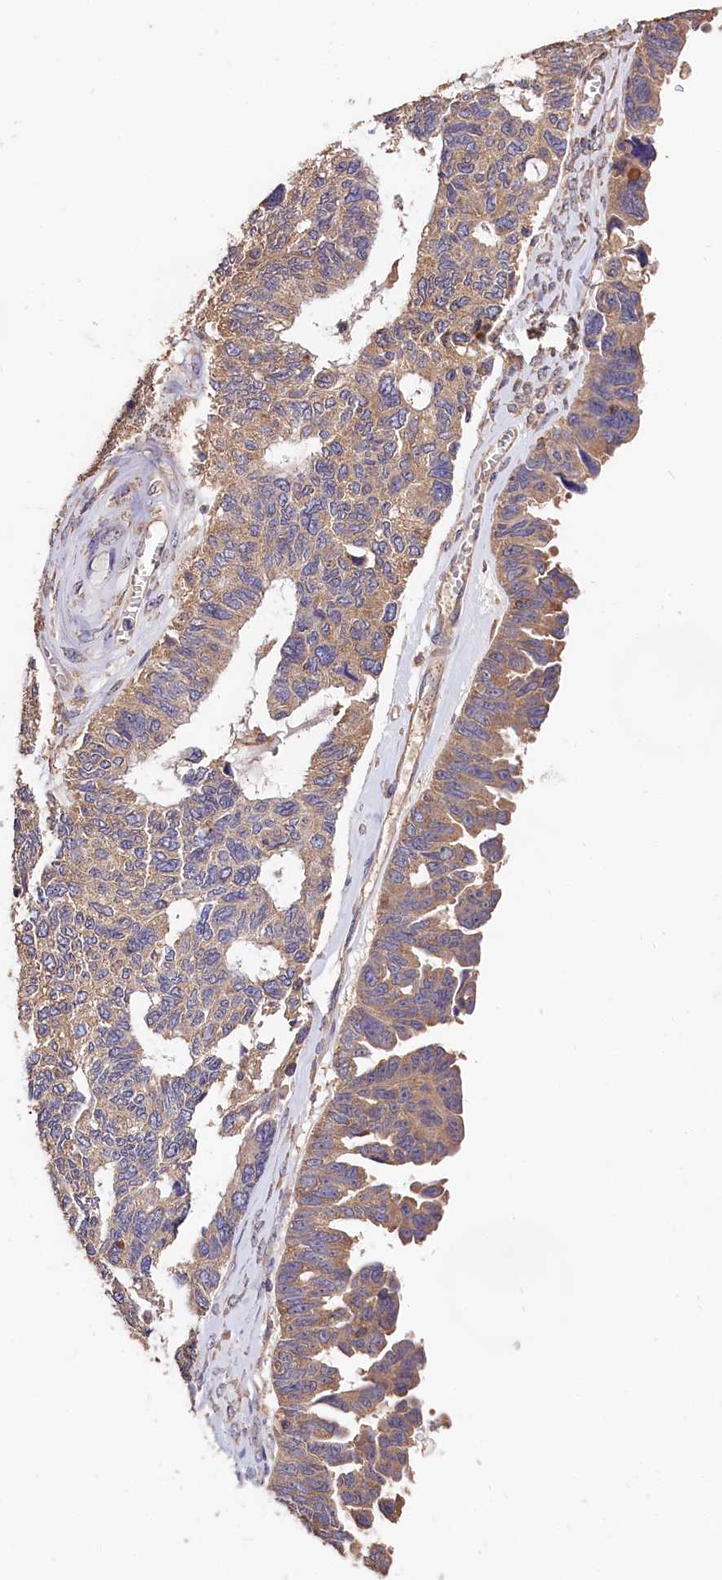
{"staining": {"intensity": "moderate", "quantity": ">75%", "location": "cytoplasmic/membranous"}, "tissue": "ovarian cancer", "cell_type": "Tumor cells", "image_type": "cancer", "snomed": [{"axis": "morphology", "description": "Cystadenocarcinoma, serous, NOS"}, {"axis": "topography", "description": "Ovary"}], "caption": "IHC photomicrograph of neoplastic tissue: human ovarian cancer stained using immunohistochemistry shows medium levels of moderate protein expression localized specifically in the cytoplasmic/membranous of tumor cells, appearing as a cytoplasmic/membranous brown color.", "gene": "OAS3", "patient": {"sex": "female", "age": 79}}